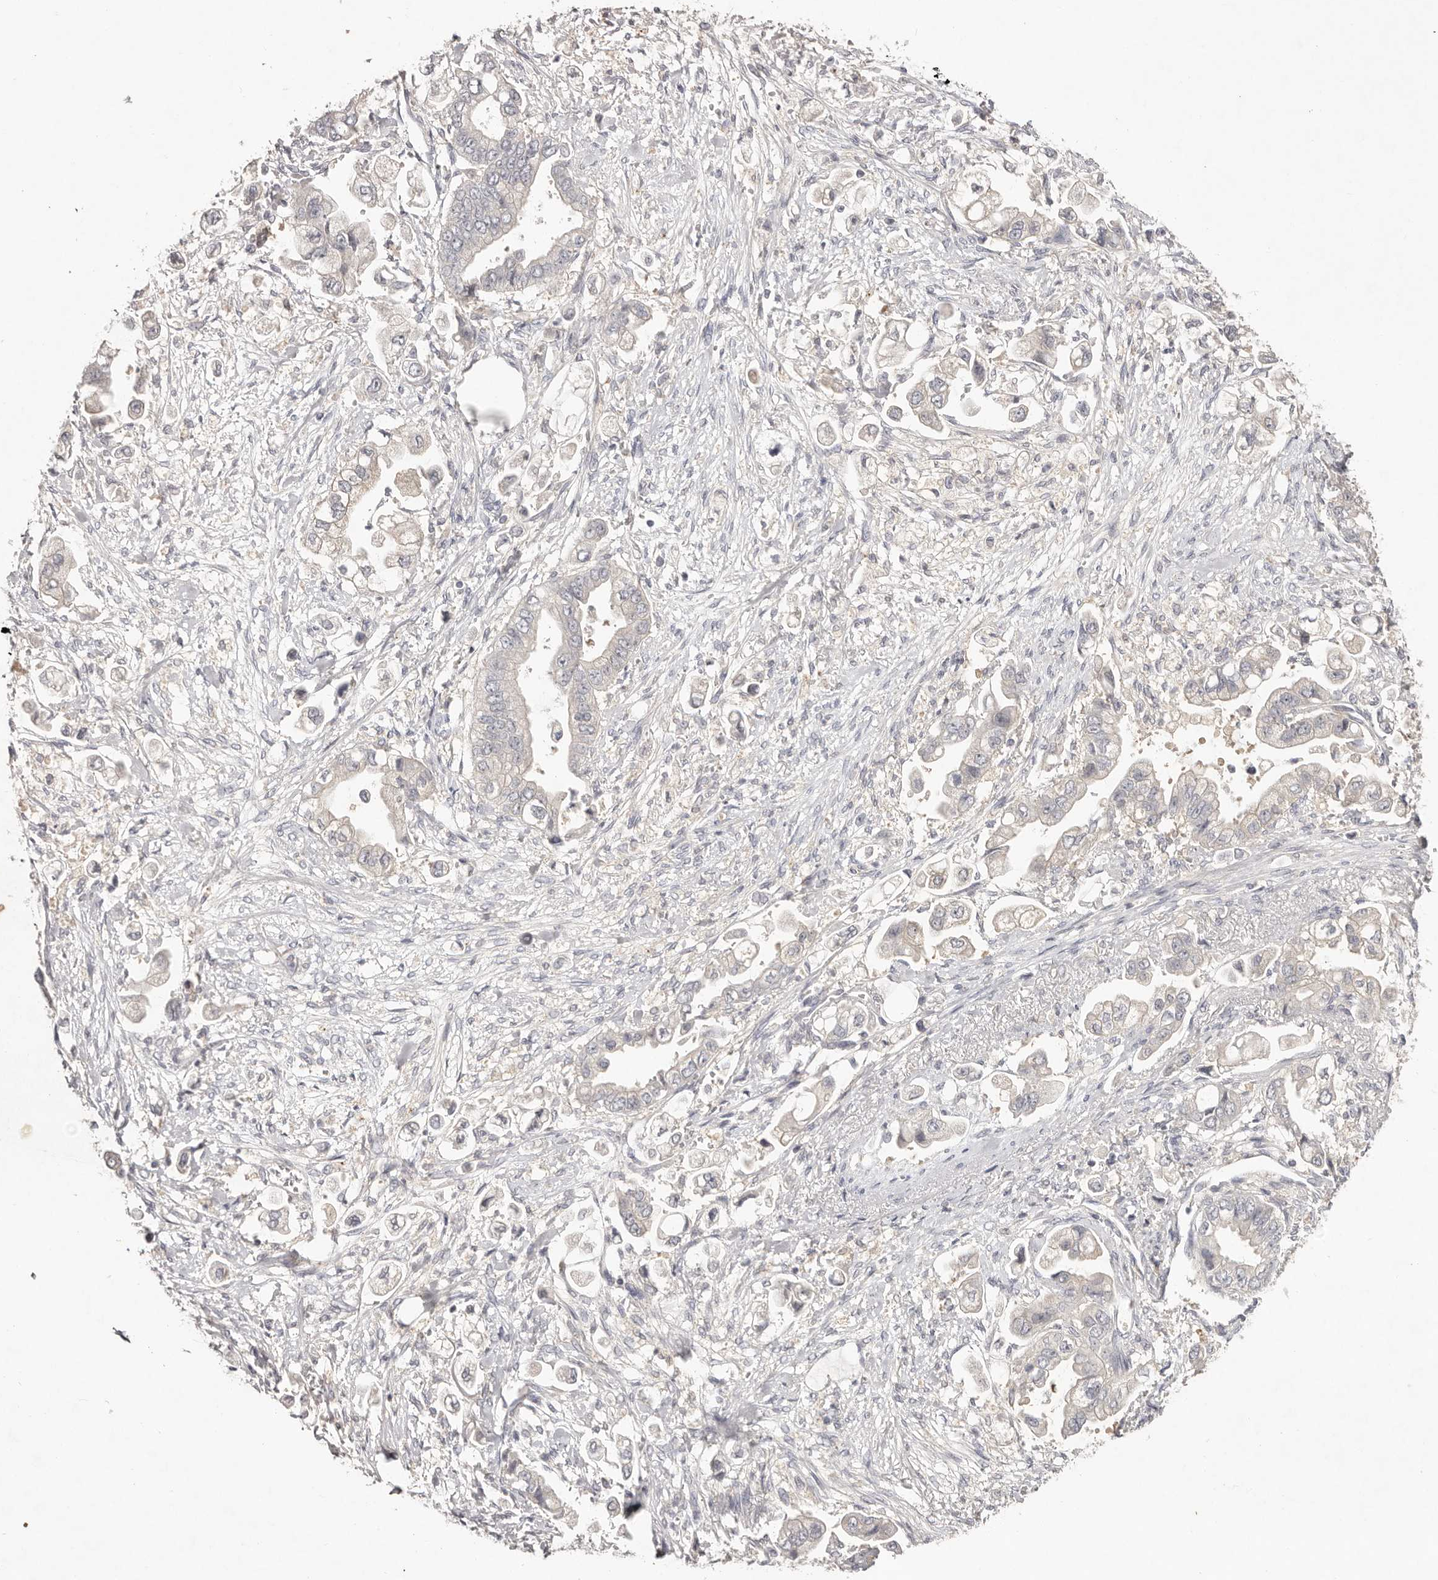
{"staining": {"intensity": "negative", "quantity": "none", "location": "none"}, "tissue": "stomach cancer", "cell_type": "Tumor cells", "image_type": "cancer", "snomed": [{"axis": "morphology", "description": "Adenocarcinoma, NOS"}, {"axis": "topography", "description": "Stomach"}], "caption": "Immunohistochemistry (IHC) of human adenocarcinoma (stomach) reveals no expression in tumor cells. (DAB immunohistochemistry visualized using brightfield microscopy, high magnification).", "gene": "SCUBE2", "patient": {"sex": "male", "age": 62}}